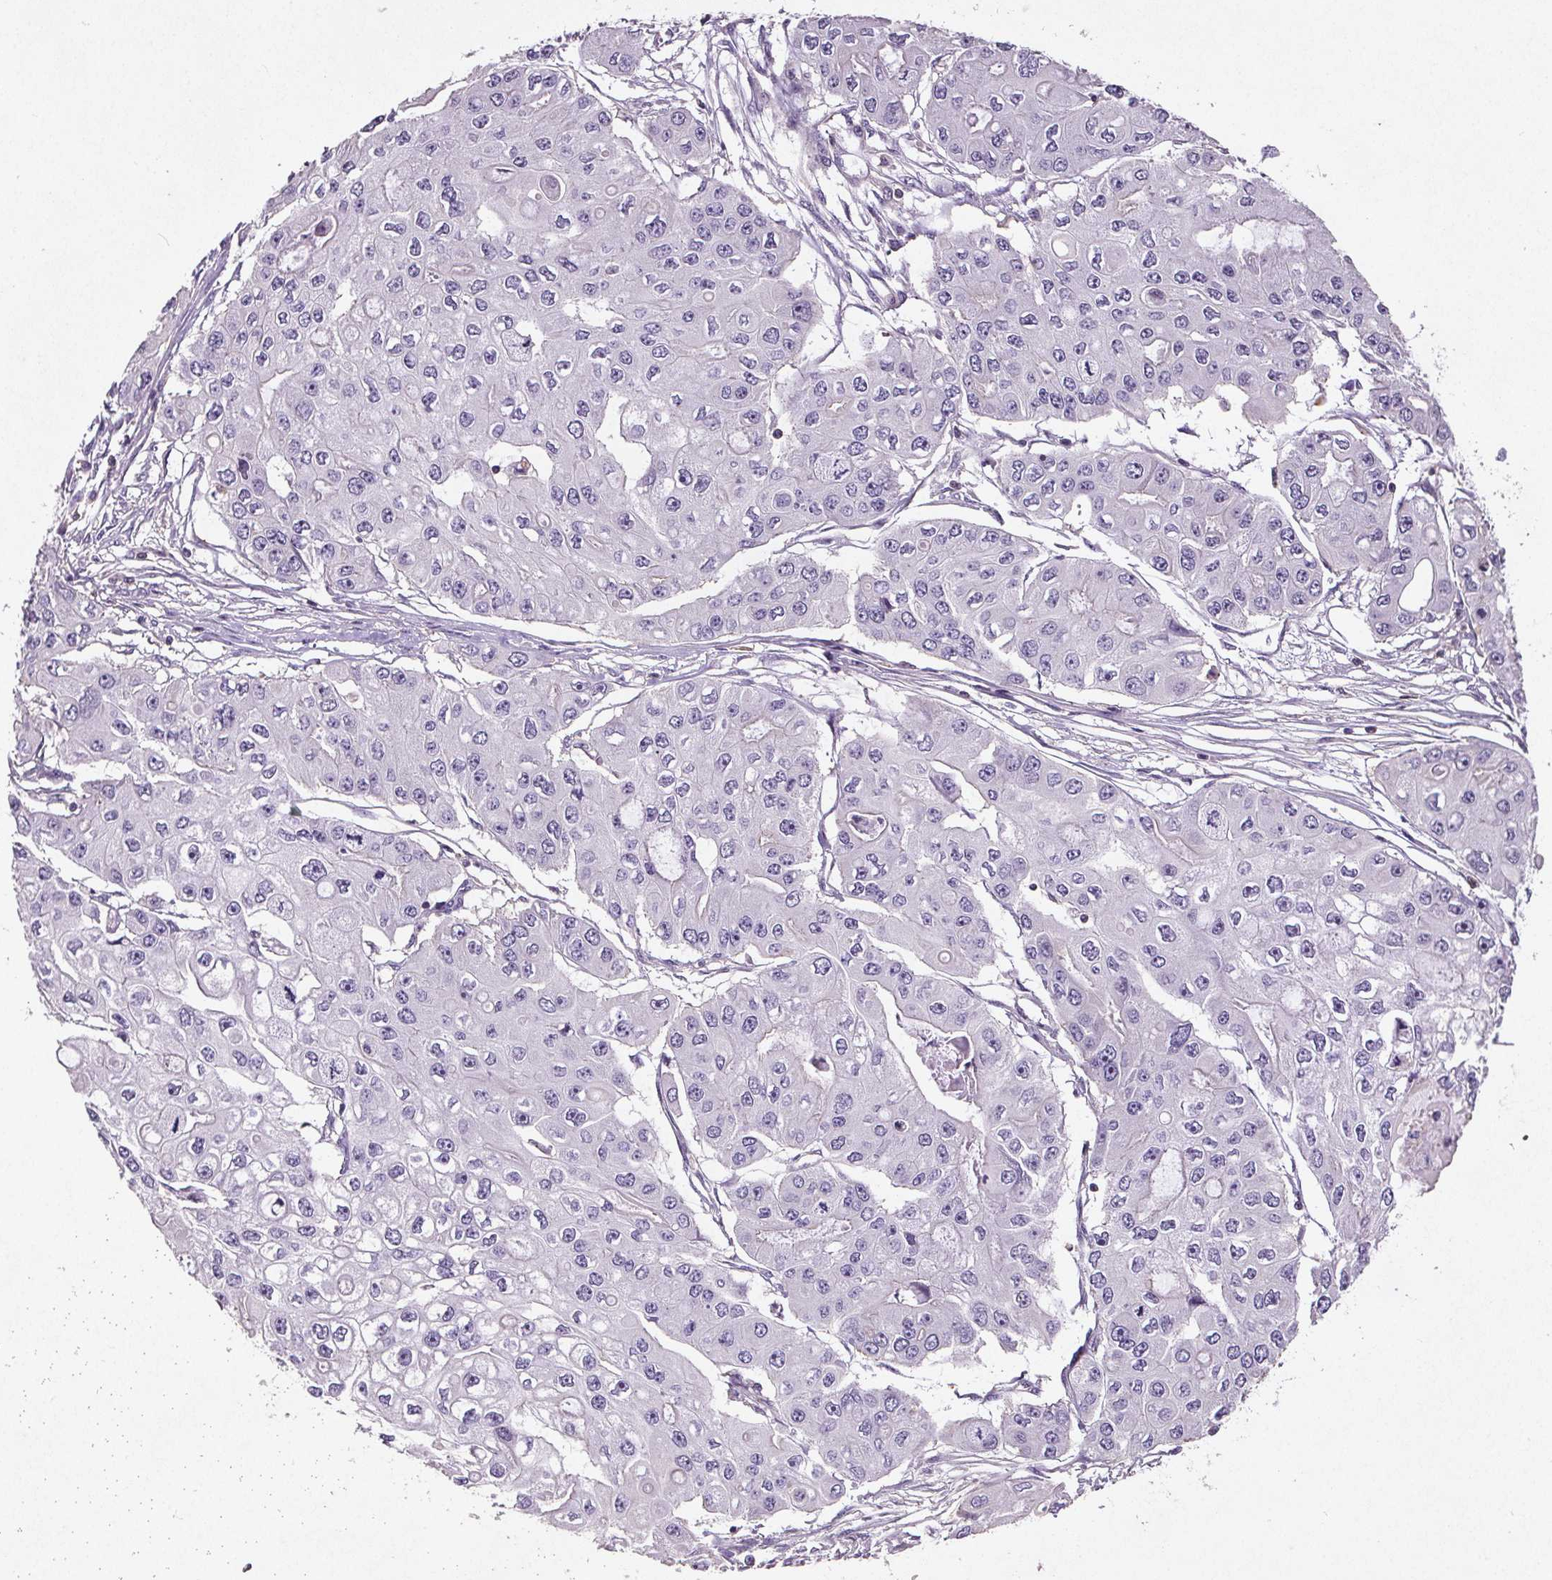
{"staining": {"intensity": "negative", "quantity": "none", "location": "none"}, "tissue": "ovarian cancer", "cell_type": "Tumor cells", "image_type": "cancer", "snomed": [{"axis": "morphology", "description": "Cystadenocarcinoma, serous, NOS"}, {"axis": "topography", "description": "Ovary"}], "caption": "The micrograph shows no staining of tumor cells in ovarian cancer.", "gene": "C19orf84", "patient": {"sex": "female", "age": 56}}